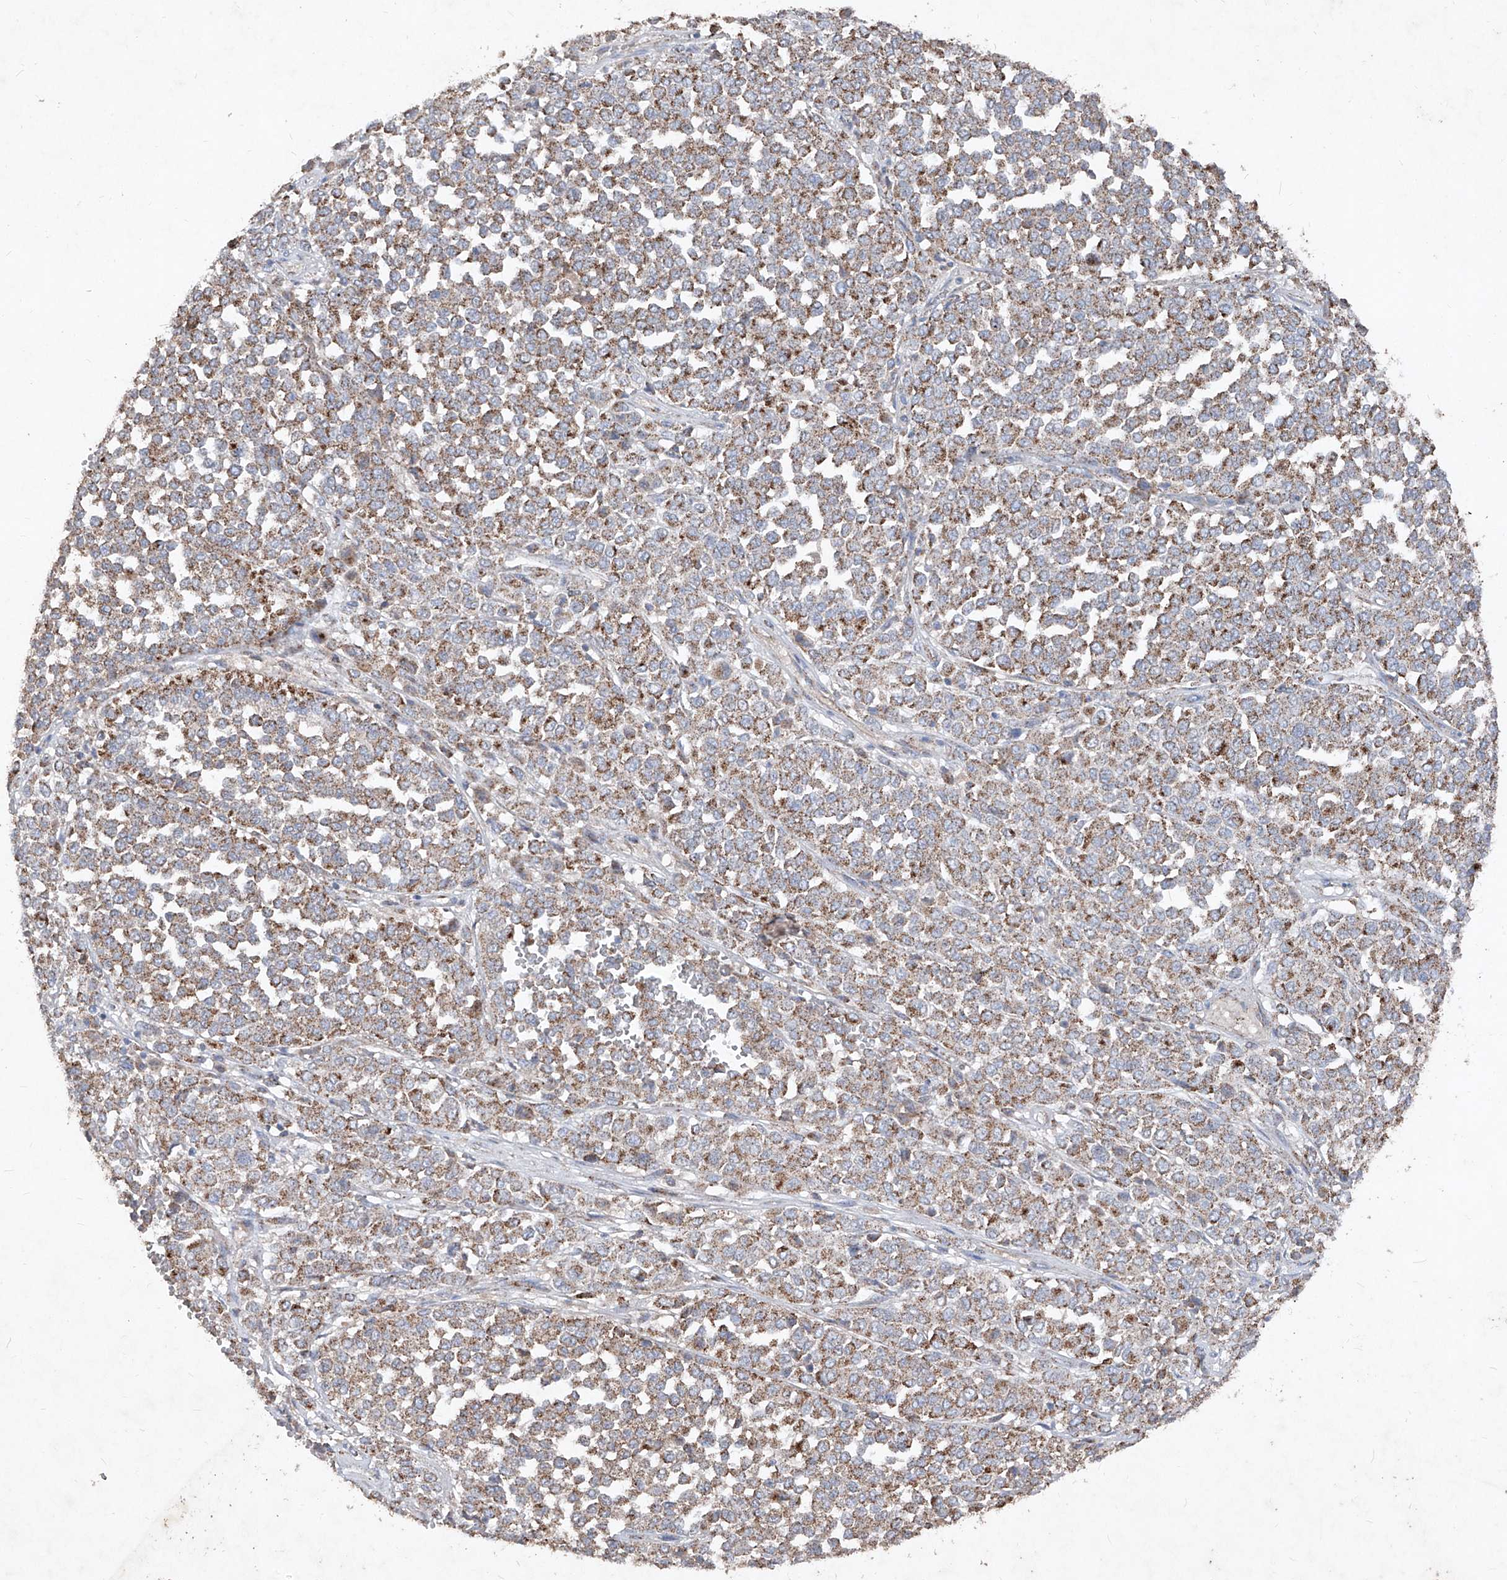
{"staining": {"intensity": "moderate", "quantity": ">75%", "location": "cytoplasmic/membranous"}, "tissue": "melanoma", "cell_type": "Tumor cells", "image_type": "cancer", "snomed": [{"axis": "morphology", "description": "Malignant melanoma, Metastatic site"}, {"axis": "topography", "description": "Pancreas"}], "caption": "Melanoma stained for a protein (brown) reveals moderate cytoplasmic/membranous positive staining in about >75% of tumor cells.", "gene": "ABCD3", "patient": {"sex": "female", "age": 30}}